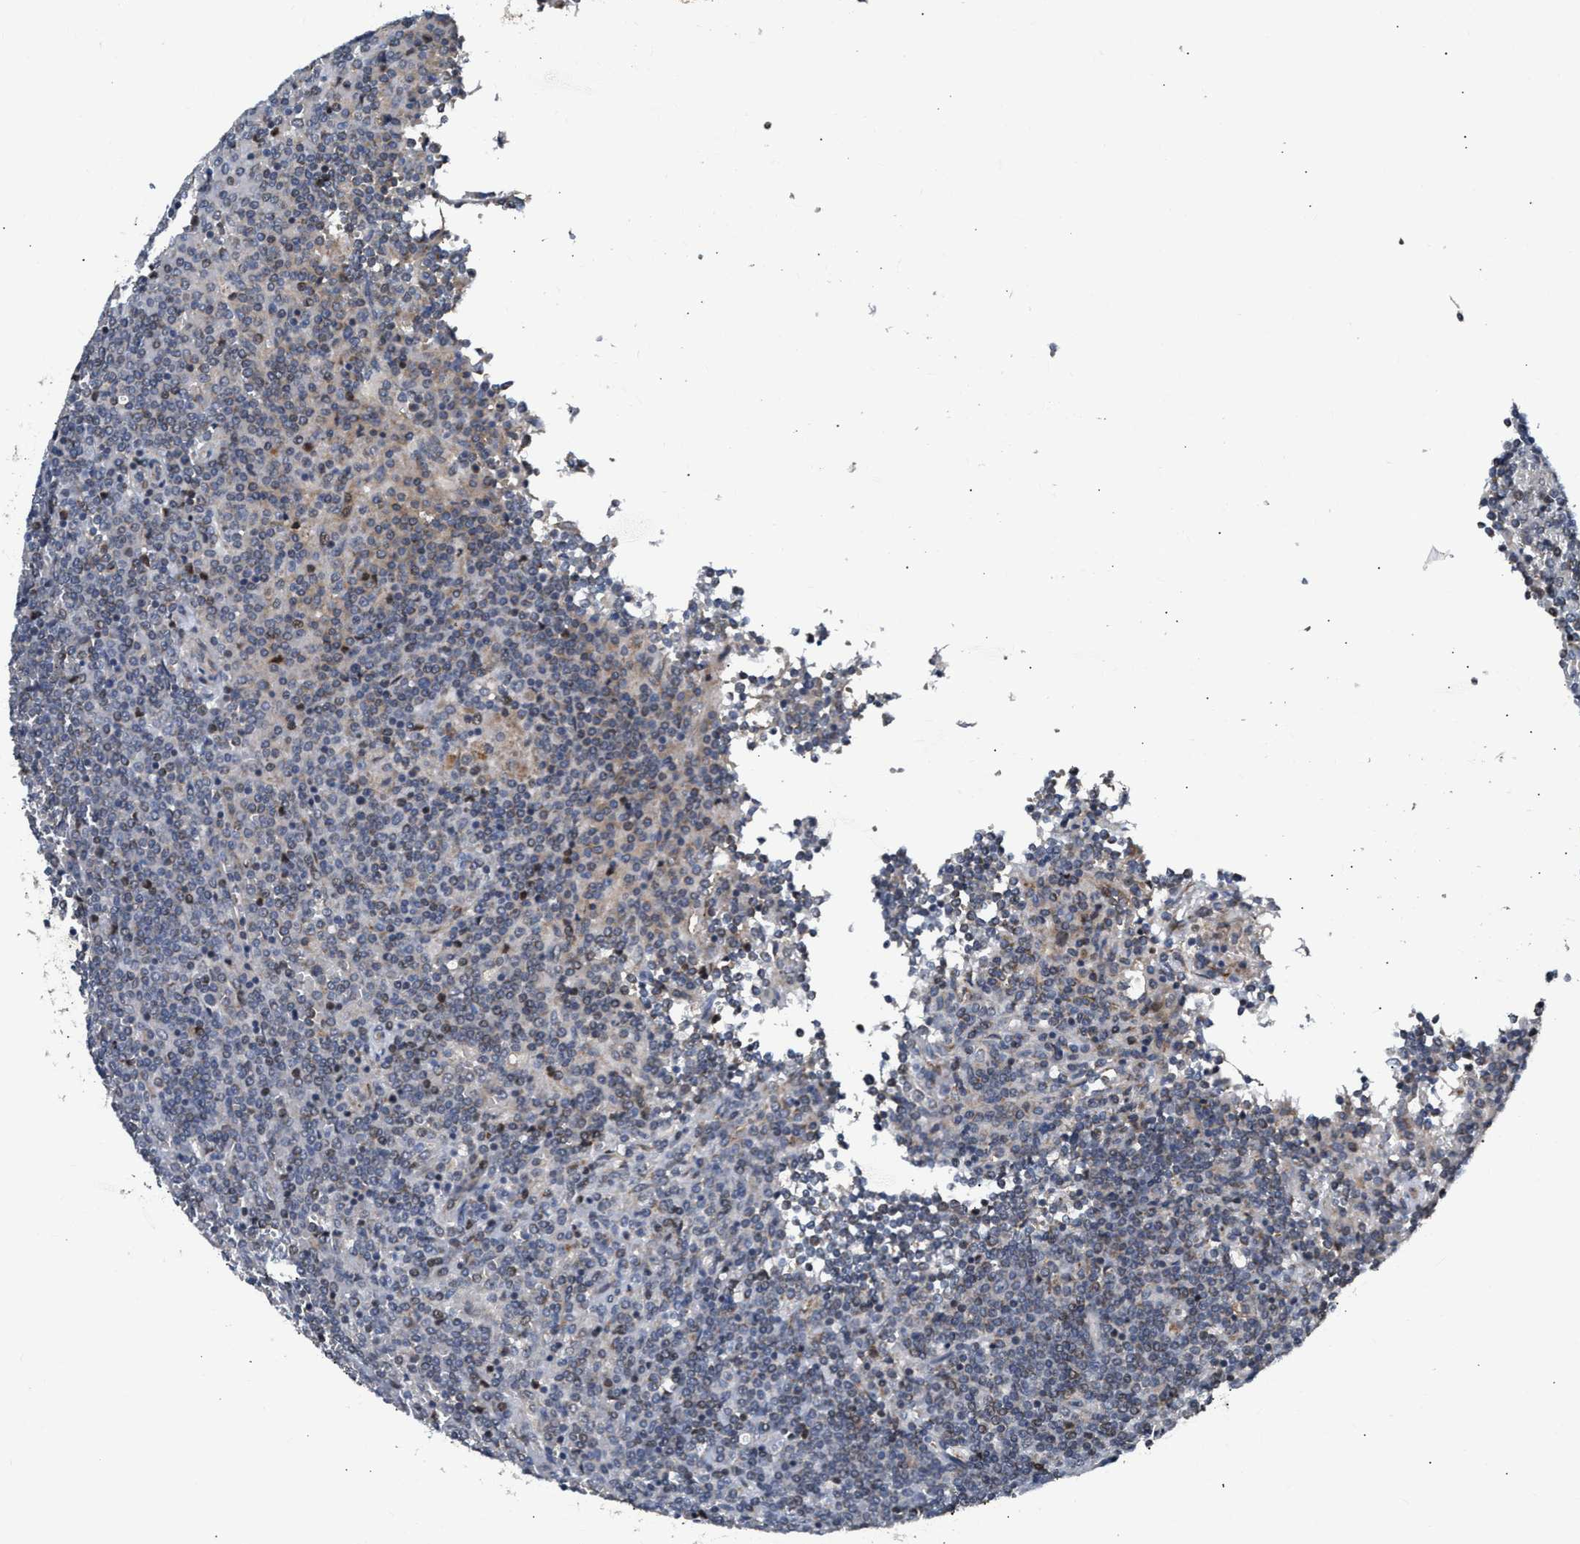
{"staining": {"intensity": "weak", "quantity": "<25%", "location": "cytoplasmic/membranous"}, "tissue": "lymphoma", "cell_type": "Tumor cells", "image_type": "cancer", "snomed": [{"axis": "morphology", "description": "Malignant lymphoma, non-Hodgkin's type, Low grade"}, {"axis": "topography", "description": "Spleen"}], "caption": "Malignant lymphoma, non-Hodgkin's type (low-grade) stained for a protein using IHC exhibits no expression tumor cells.", "gene": "DEPTOR", "patient": {"sex": "female", "age": 19}}